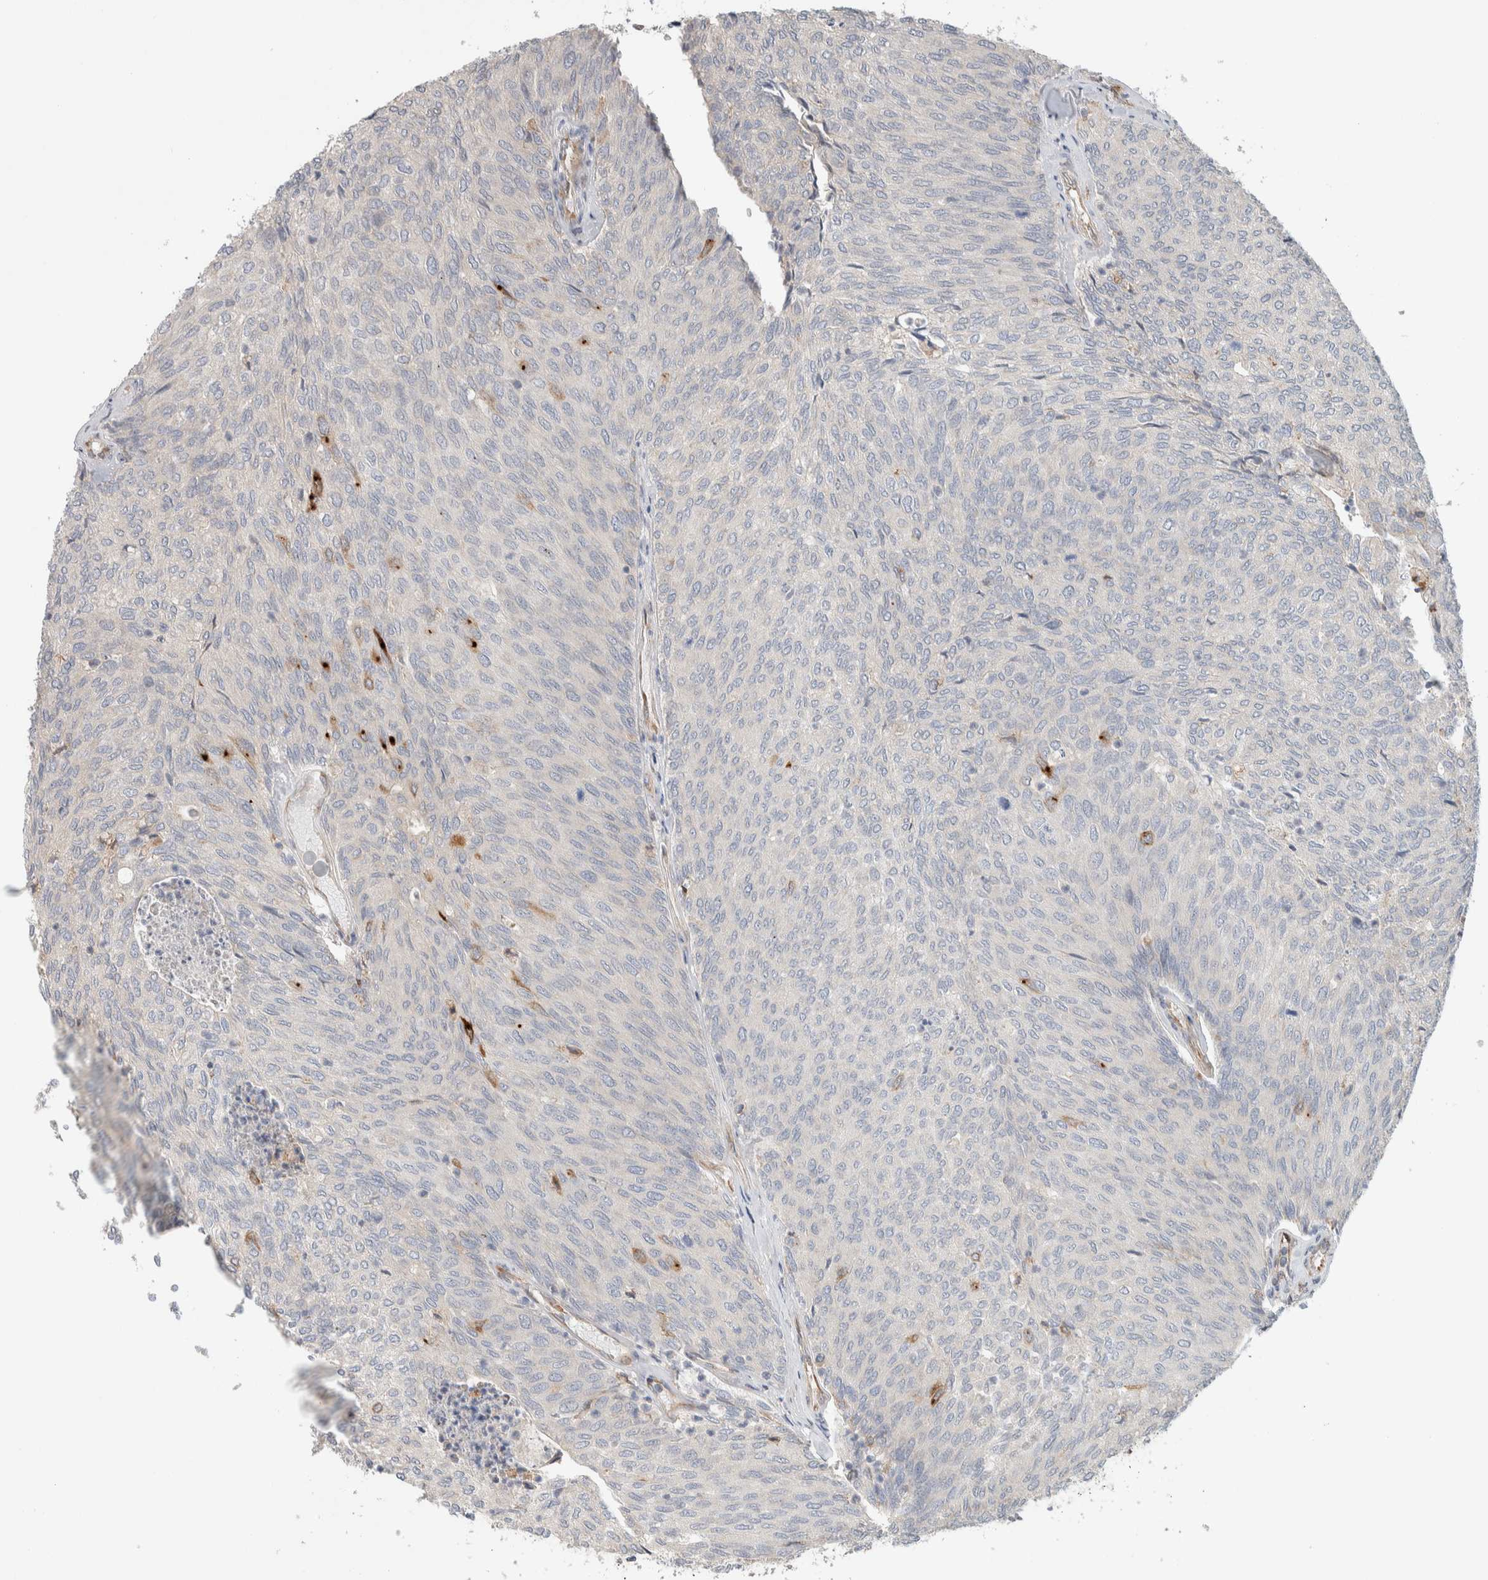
{"staining": {"intensity": "negative", "quantity": "none", "location": "none"}, "tissue": "urothelial cancer", "cell_type": "Tumor cells", "image_type": "cancer", "snomed": [{"axis": "morphology", "description": "Urothelial carcinoma, Low grade"}, {"axis": "topography", "description": "Urinary bladder"}], "caption": "Protein analysis of low-grade urothelial carcinoma shows no significant expression in tumor cells. (DAB (3,3'-diaminobenzidine) immunohistochemistry (IHC) with hematoxylin counter stain).", "gene": "ADCY8", "patient": {"sex": "female", "age": 79}}